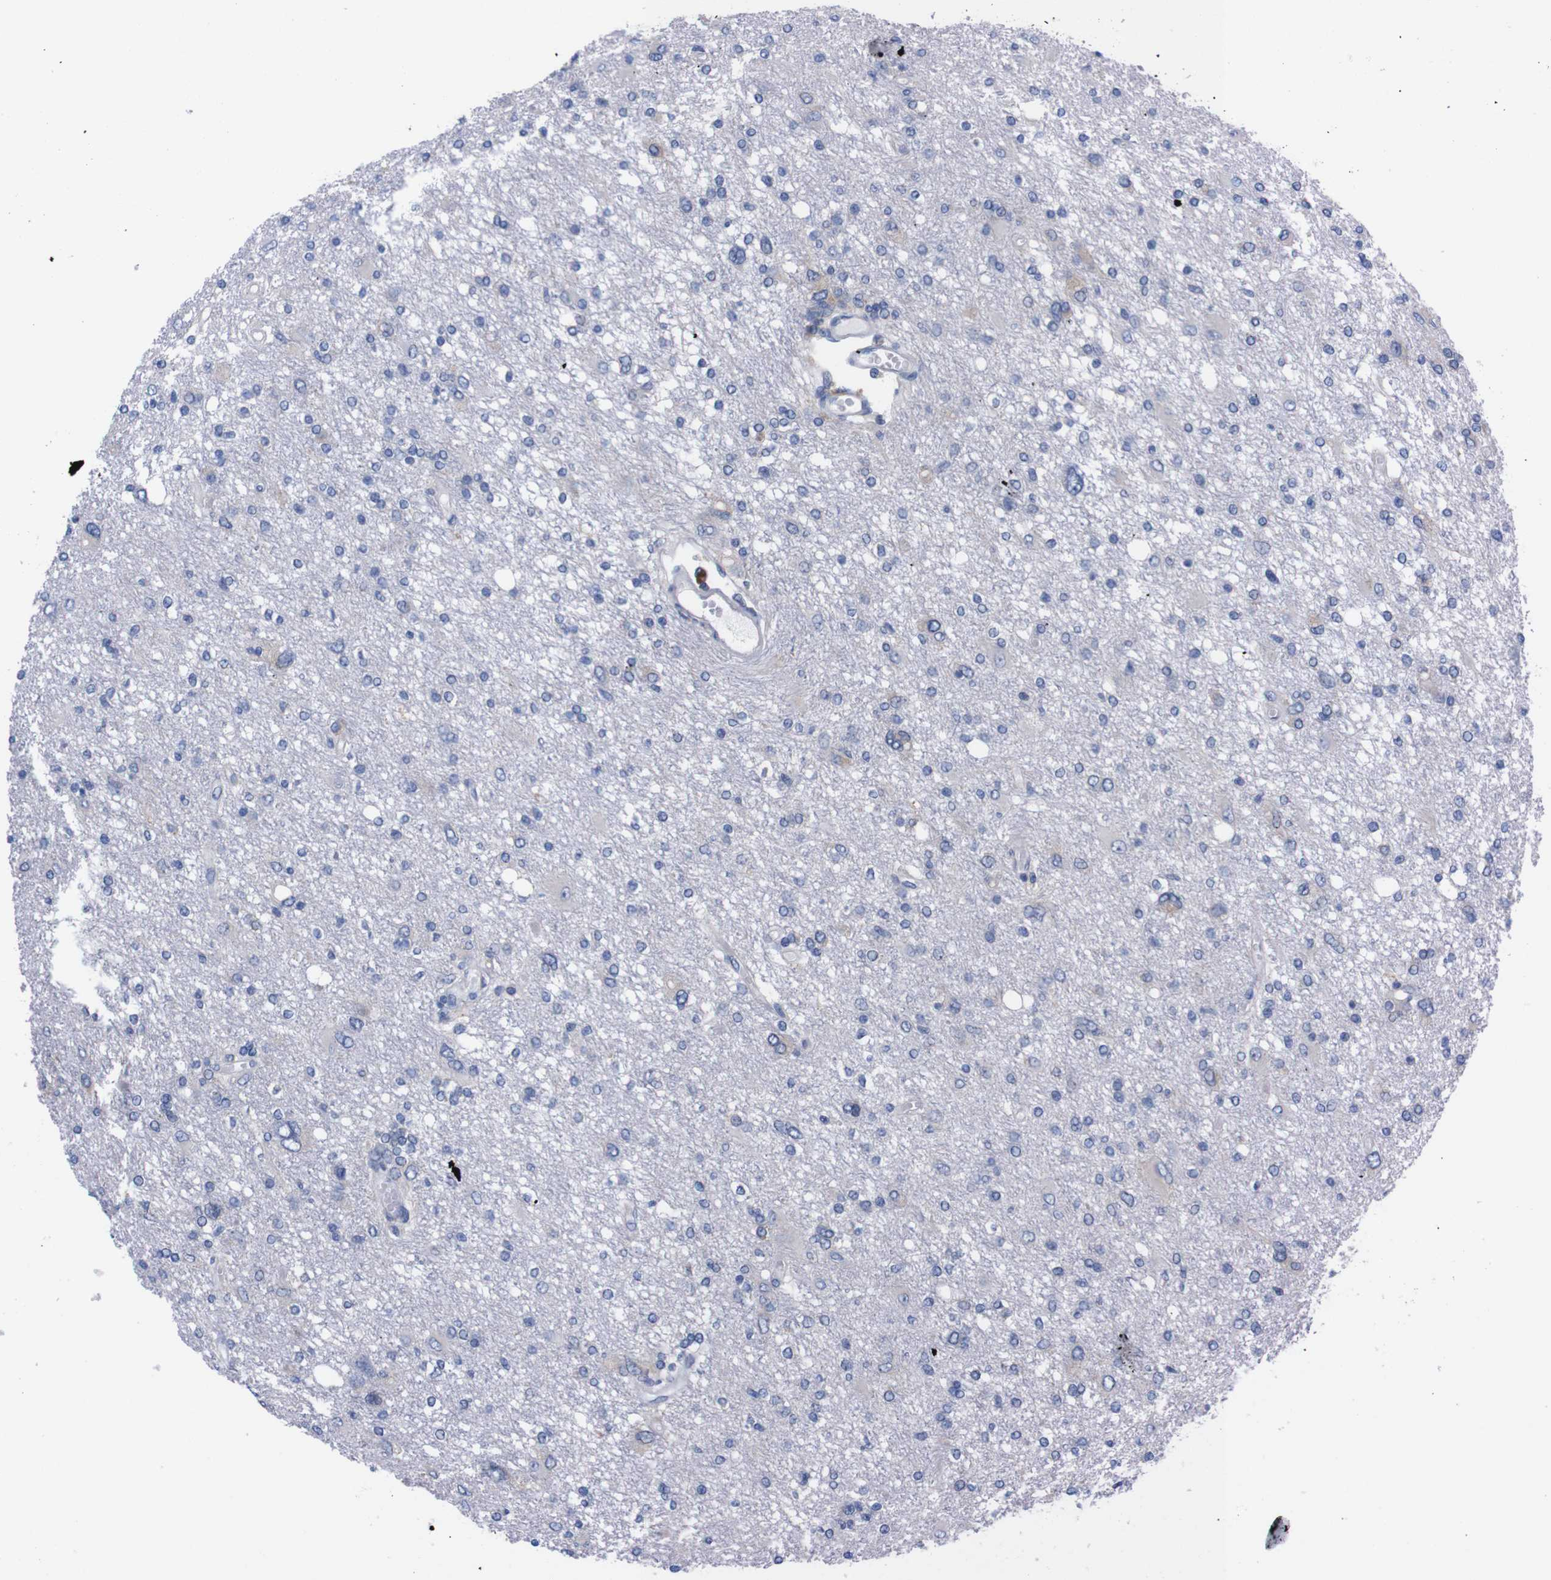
{"staining": {"intensity": "negative", "quantity": "none", "location": "none"}, "tissue": "glioma", "cell_type": "Tumor cells", "image_type": "cancer", "snomed": [{"axis": "morphology", "description": "Glioma, malignant, High grade"}, {"axis": "topography", "description": "Brain"}], "caption": "The micrograph exhibits no significant expression in tumor cells of malignant high-grade glioma.", "gene": "NEBL", "patient": {"sex": "female", "age": 59}}